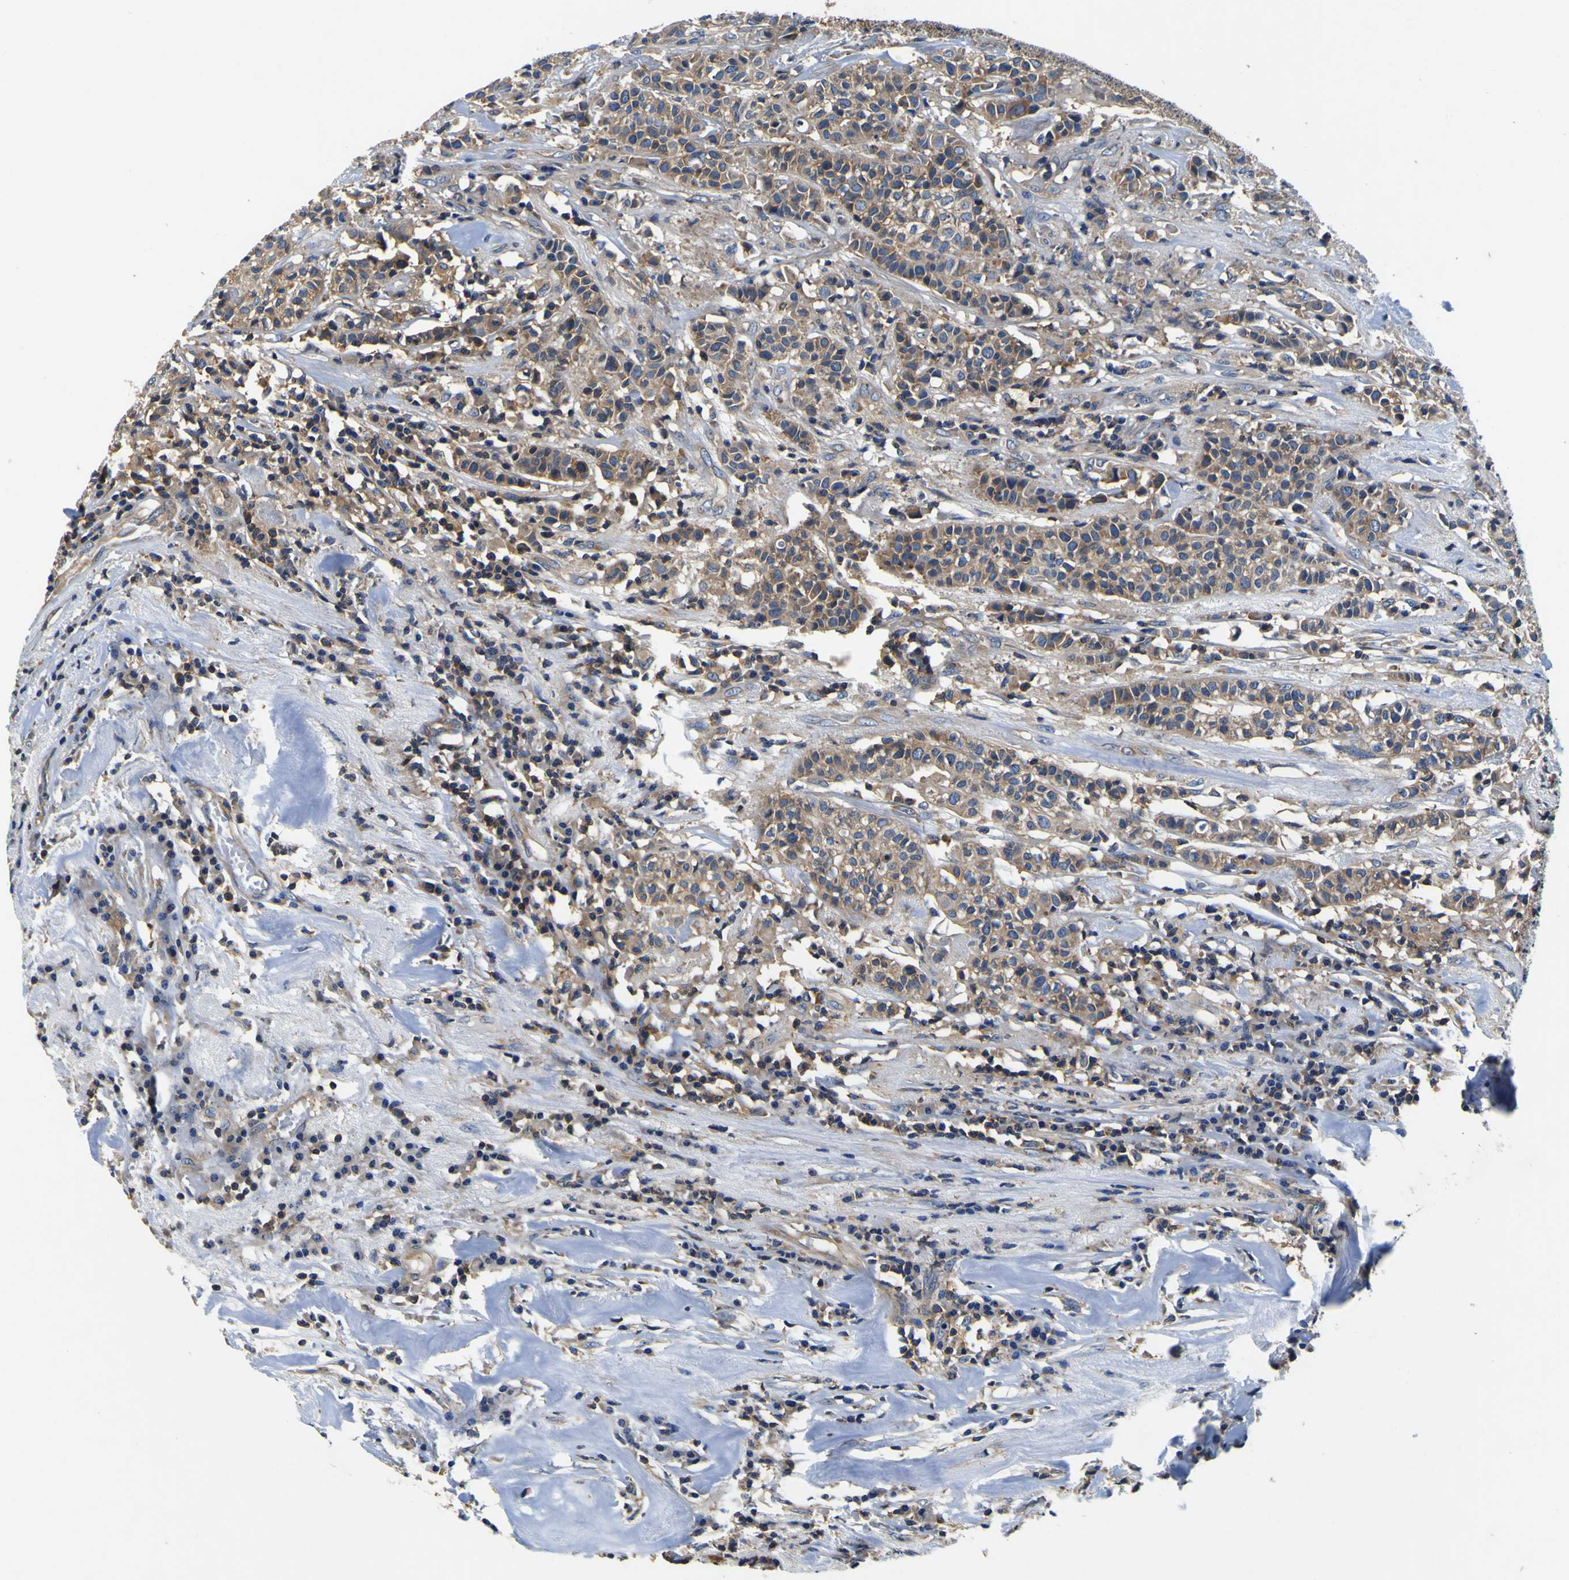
{"staining": {"intensity": "moderate", "quantity": ">75%", "location": "cytoplasmic/membranous"}, "tissue": "head and neck cancer", "cell_type": "Tumor cells", "image_type": "cancer", "snomed": [{"axis": "morphology", "description": "Adenocarcinoma, NOS"}, {"axis": "topography", "description": "Salivary gland"}, {"axis": "topography", "description": "Head-Neck"}], "caption": "This image displays head and neck cancer stained with immunohistochemistry to label a protein in brown. The cytoplasmic/membranous of tumor cells show moderate positivity for the protein. Nuclei are counter-stained blue.", "gene": "CNR2", "patient": {"sex": "female", "age": 65}}